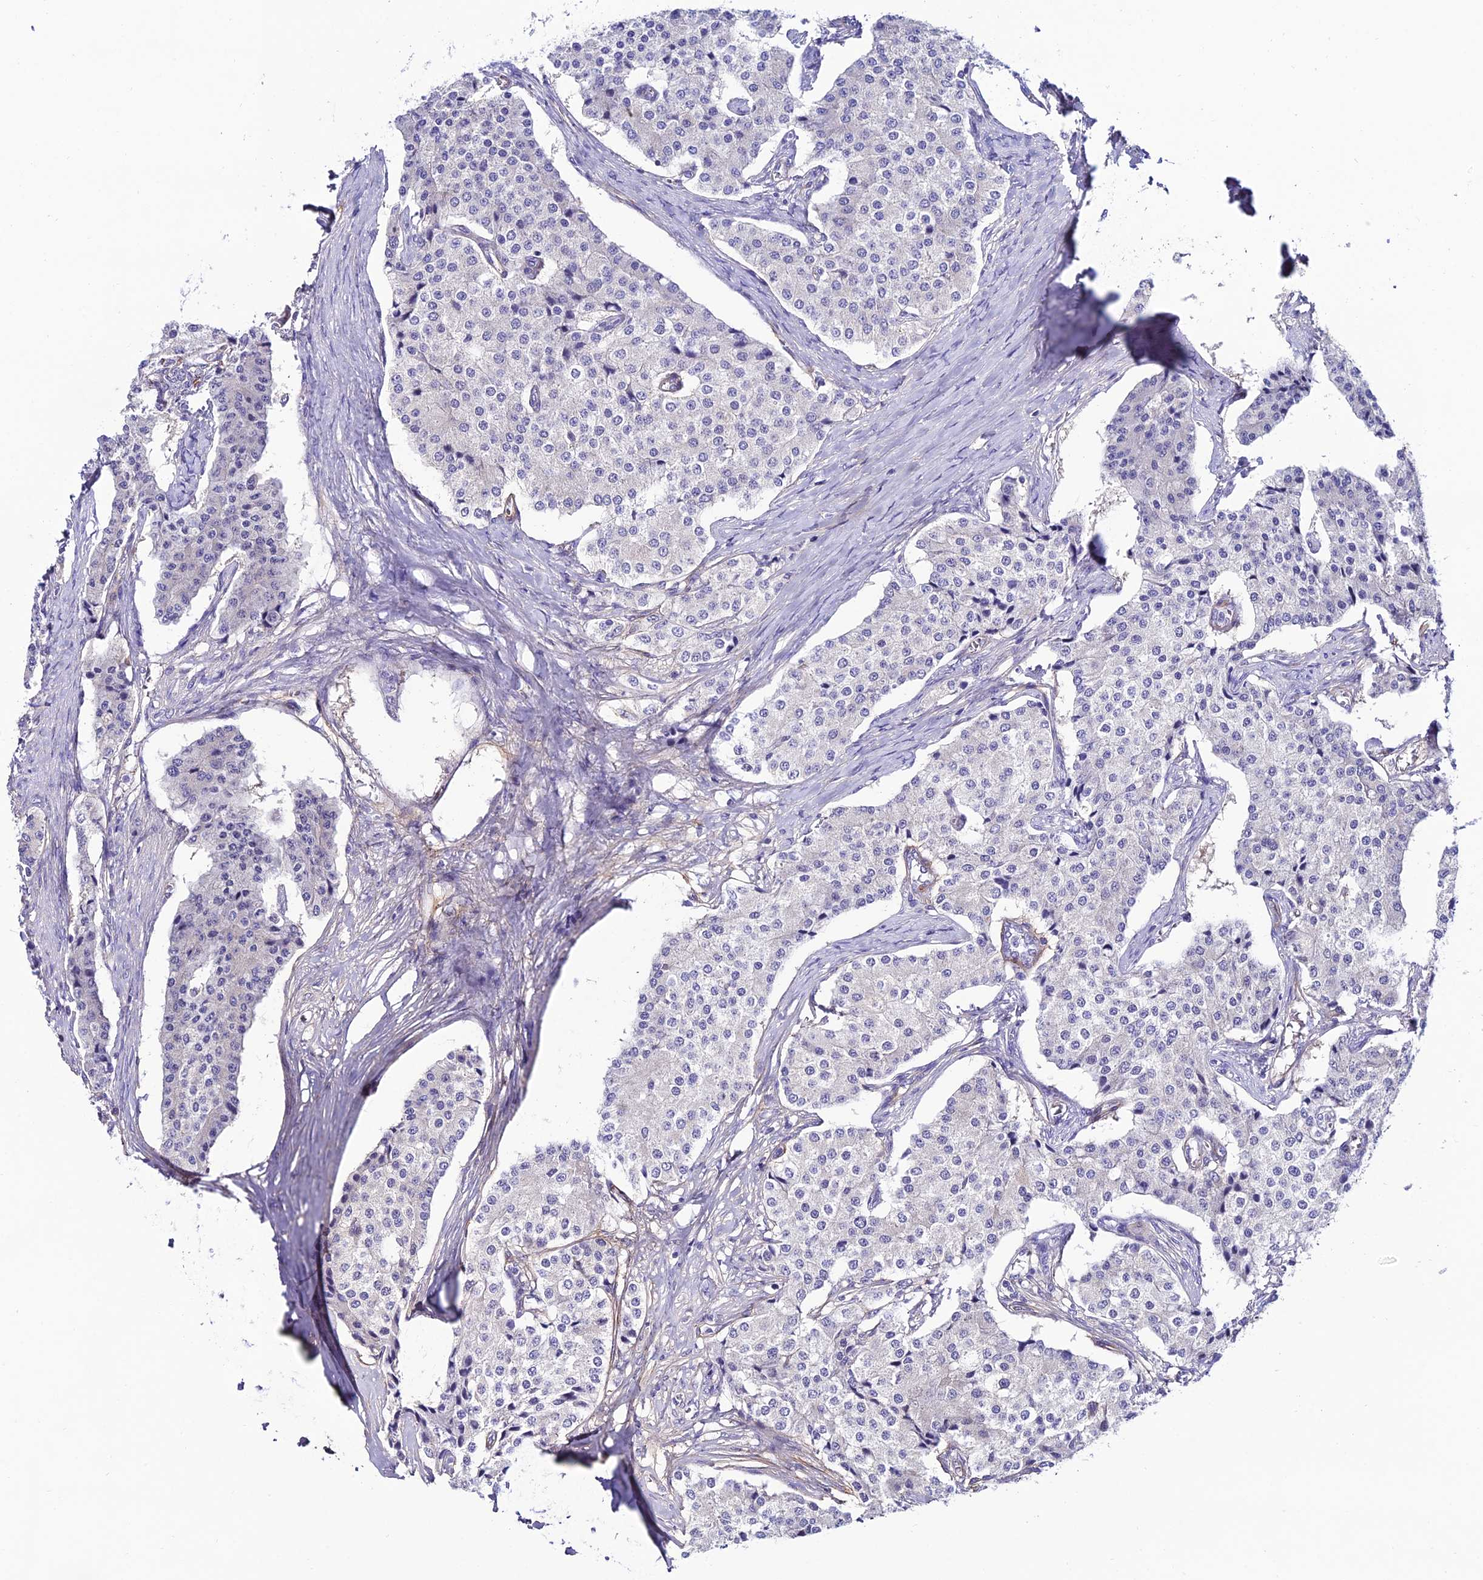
{"staining": {"intensity": "negative", "quantity": "none", "location": "none"}, "tissue": "carcinoid", "cell_type": "Tumor cells", "image_type": "cancer", "snomed": [{"axis": "morphology", "description": "Carcinoid, malignant, NOS"}, {"axis": "topography", "description": "Colon"}], "caption": "The histopathology image shows no staining of tumor cells in carcinoid.", "gene": "SYT15", "patient": {"sex": "female", "age": 52}}